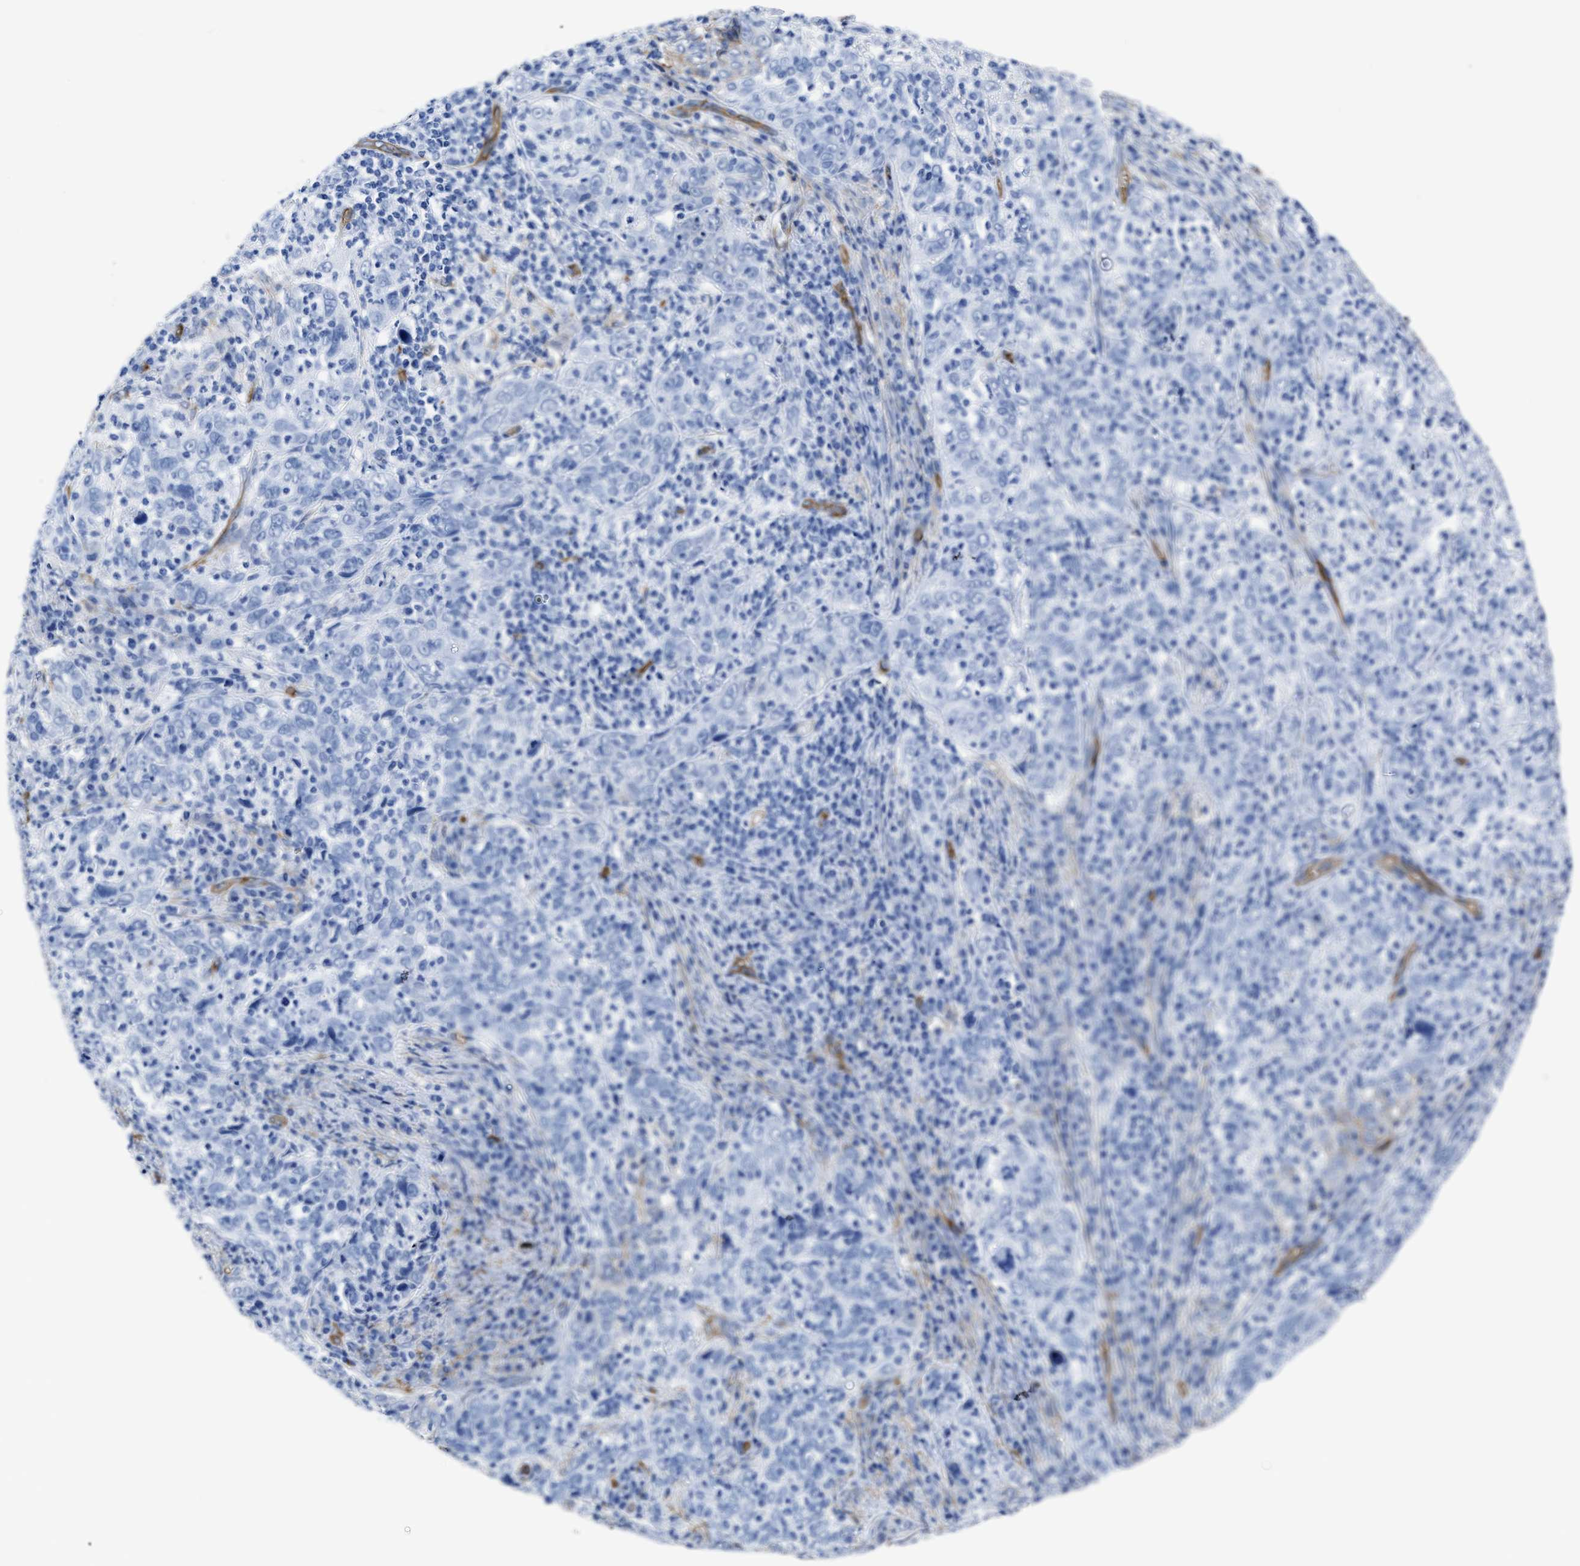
{"staining": {"intensity": "negative", "quantity": "none", "location": "none"}, "tissue": "cervical cancer", "cell_type": "Tumor cells", "image_type": "cancer", "snomed": [{"axis": "morphology", "description": "Squamous cell carcinoma, NOS"}, {"axis": "topography", "description": "Cervix"}], "caption": "High power microscopy histopathology image of an immunohistochemistry (IHC) histopathology image of cervical cancer, revealing no significant positivity in tumor cells.", "gene": "AQP1", "patient": {"sex": "female", "age": 46}}